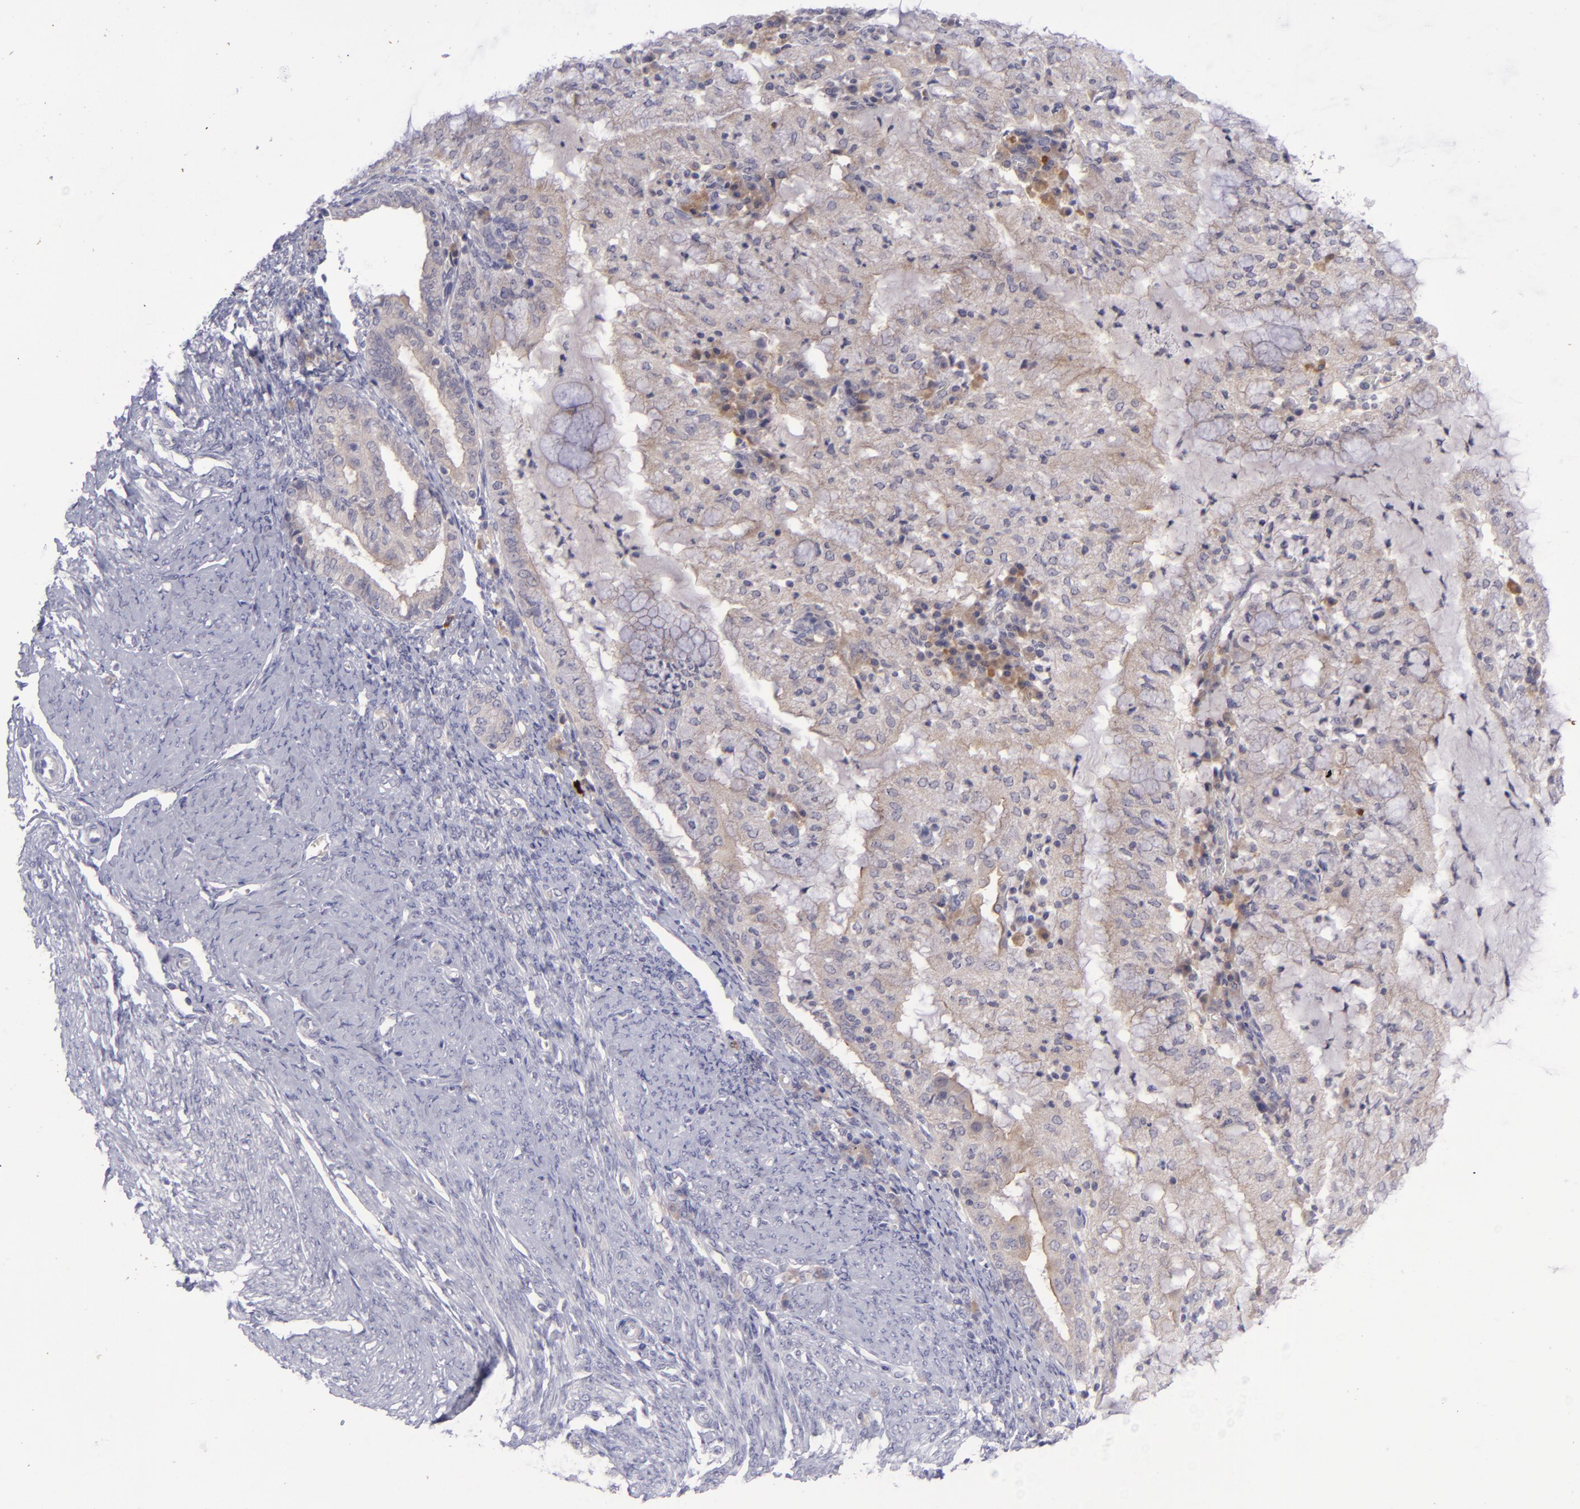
{"staining": {"intensity": "weak", "quantity": "<25%", "location": "cytoplasmic/membranous"}, "tissue": "endometrial cancer", "cell_type": "Tumor cells", "image_type": "cancer", "snomed": [{"axis": "morphology", "description": "Adenocarcinoma, NOS"}, {"axis": "topography", "description": "Endometrium"}], "caption": "This is an IHC photomicrograph of endometrial cancer (adenocarcinoma). There is no staining in tumor cells.", "gene": "EVPL", "patient": {"sex": "female", "age": 63}}